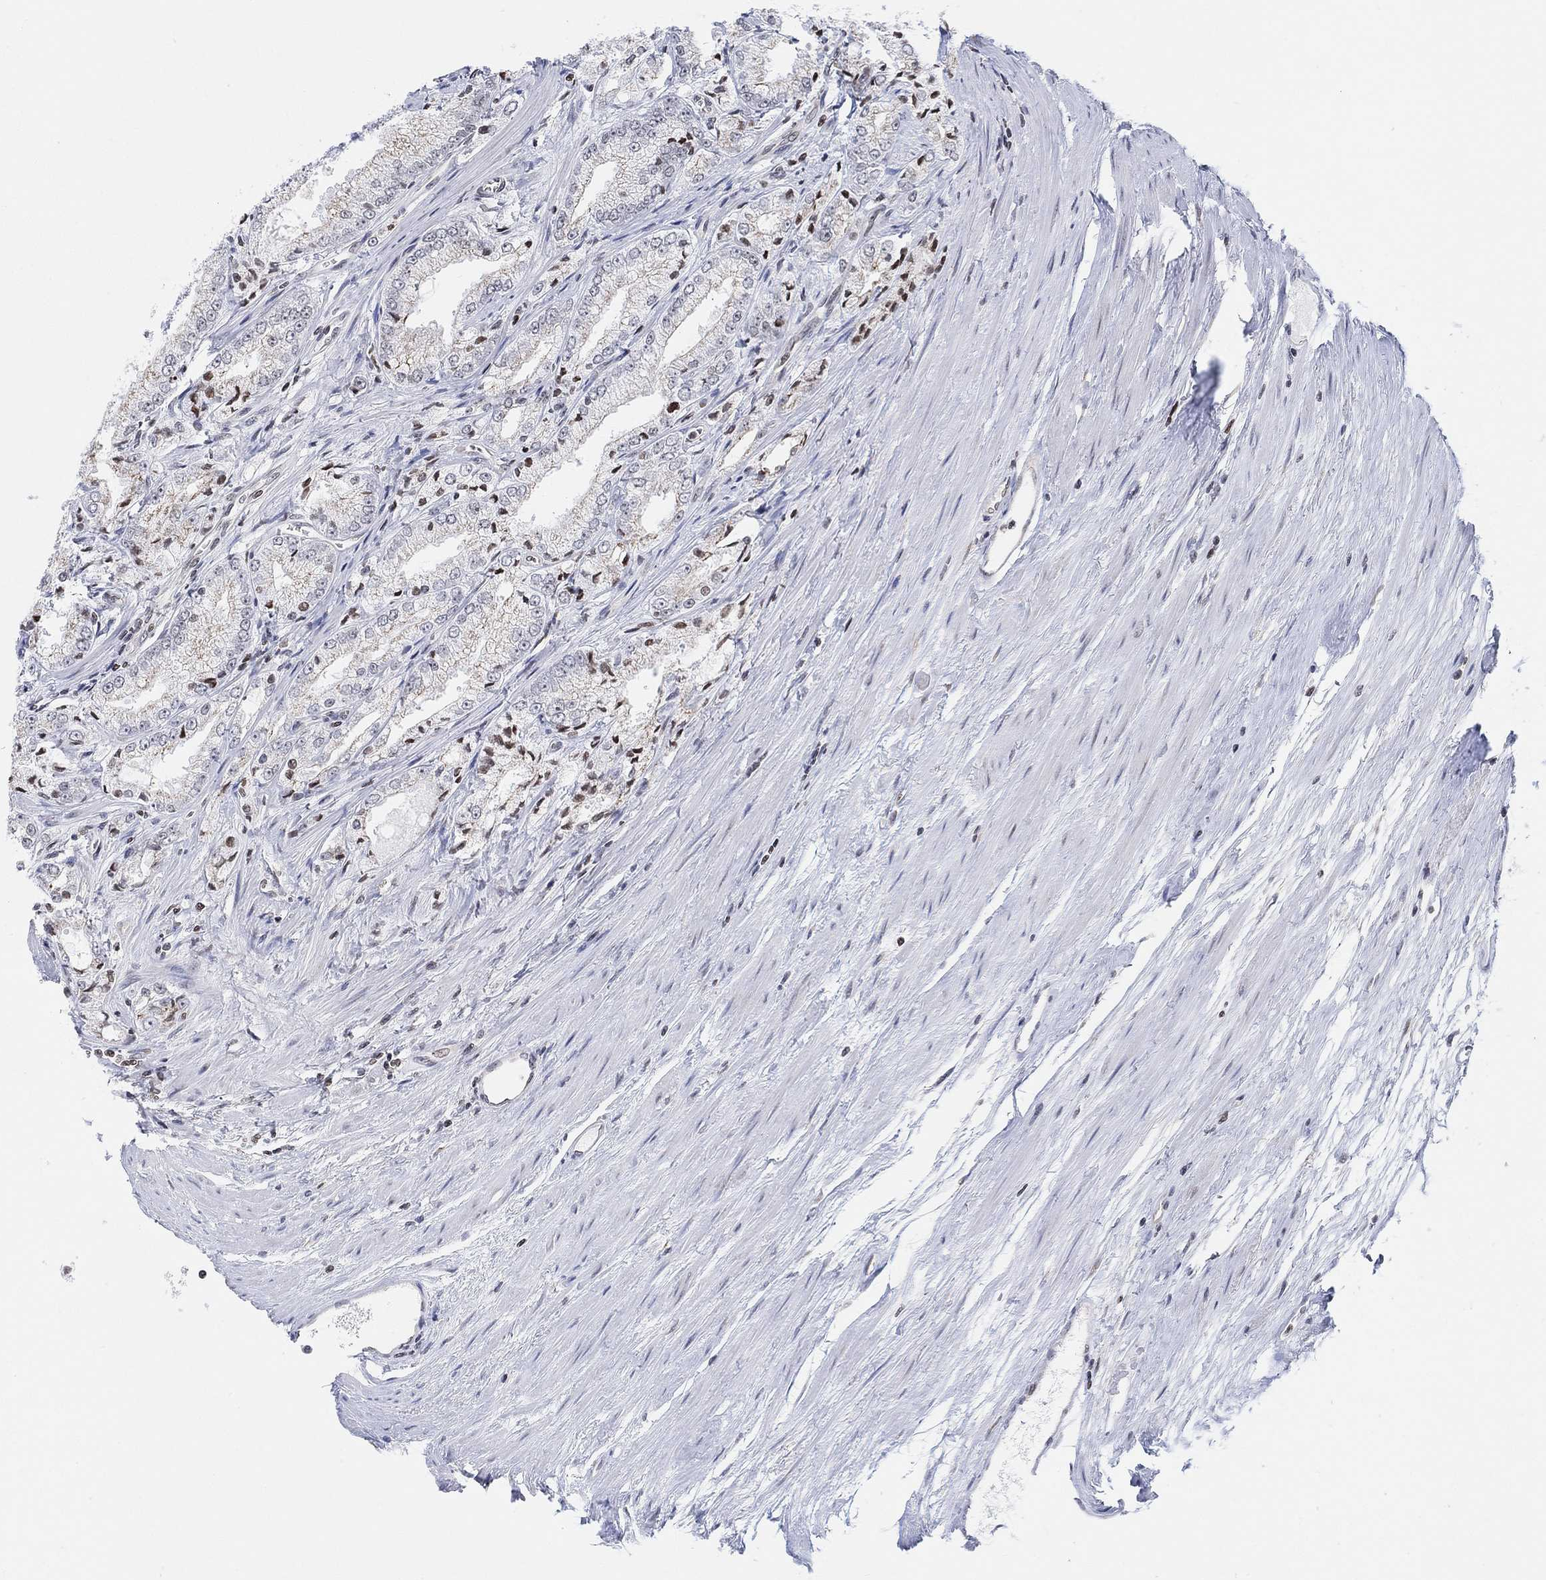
{"staining": {"intensity": "negative", "quantity": "none", "location": "none"}, "tissue": "prostate cancer", "cell_type": "Tumor cells", "image_type": "cancer", "snomed": [{"axis": "morphology", "description": "Adenocarcinoma, NOS"}, {"axis": "morphology", "description": "Adenocarcinoma, High grade"}, {"axis": "topography", "description": "Prostate"}], "caption": "Prostate cancer was stained to show a protein in brown. There is no significant staining in tumor cells.", "gene": "ABHD14A", "patient": {"sex": "male", "age": 70}}